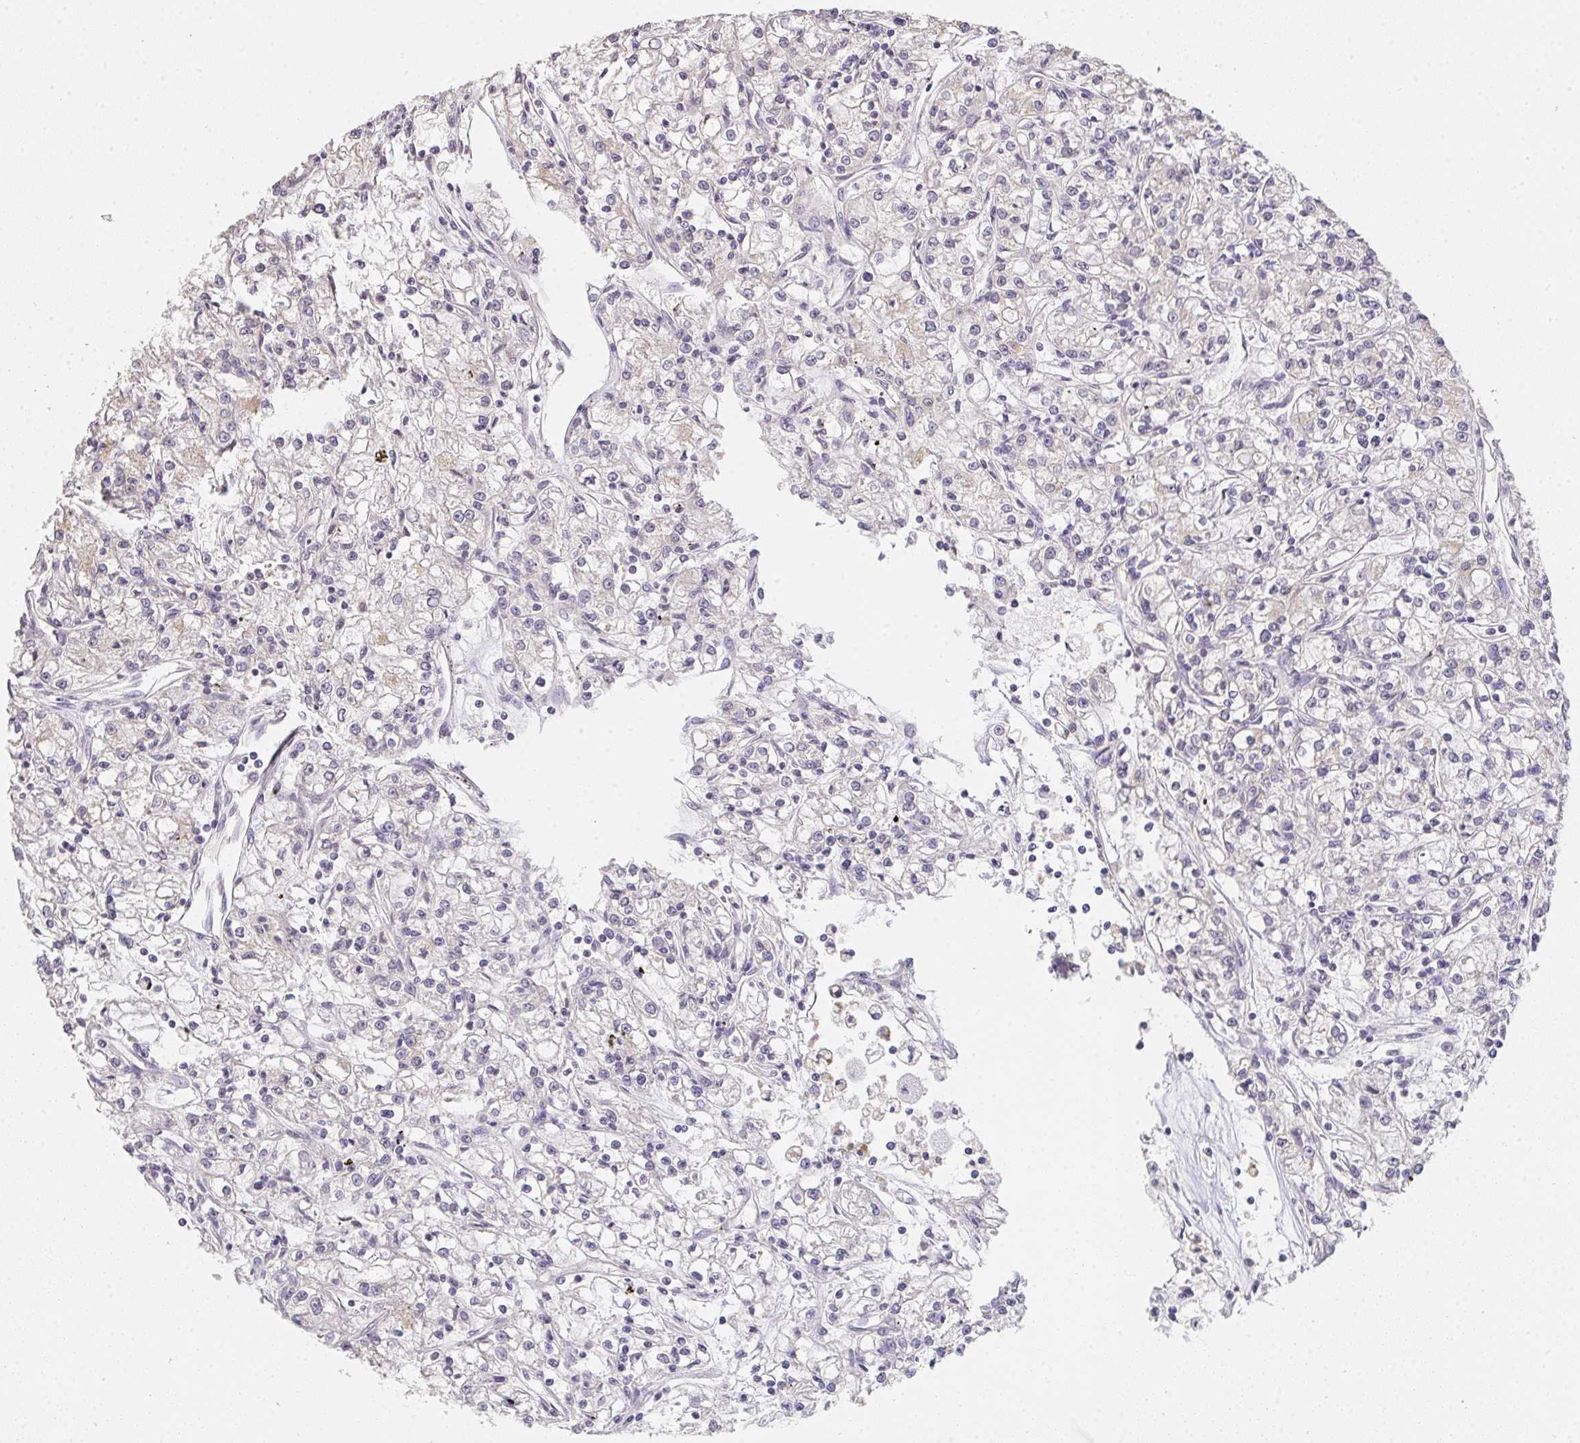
{"staining": {"intensity": "negative", "quantity": "none", "location": "none"}, "tissue": "renal cancer", "cell_type": "Tumor cells", "image_type": "cancer", "snomed": [{"axis": "morphology", "description": "Adenocarcinoma, NOS"}, {"axis": "topography", "description": "Kidney"}], "caption": "Micrograph shows no significant protein positivity in tumor cells of adenocarcinoma (renal).", "gene": "TMEM219", "patient": {"sex": "female", "age": 59}}